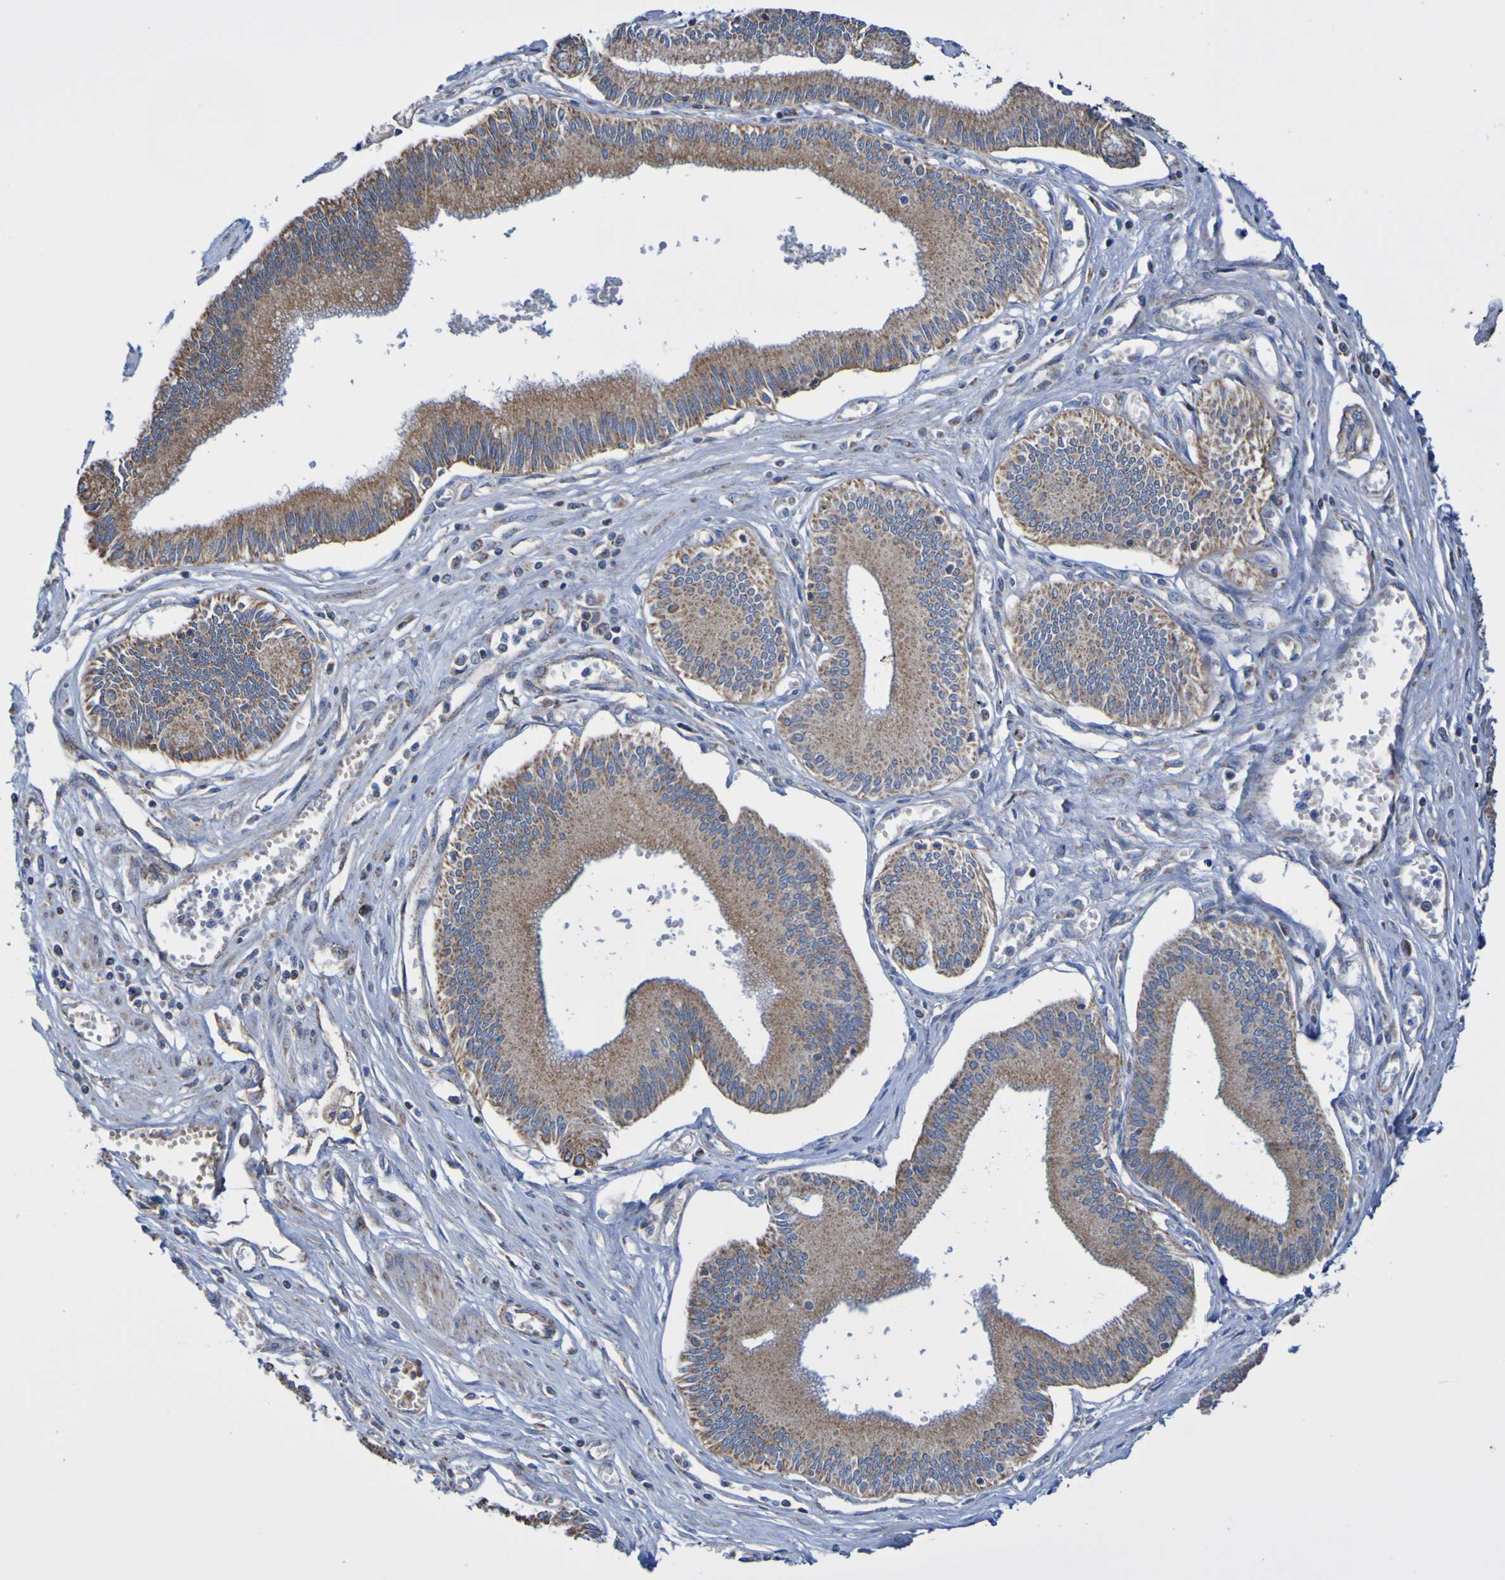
{"staining": {"intensity": "moderate", "quantity": ">75%", "location": "cytoplasmic/membranous"}, "tissue": "pancreatic cancer", "cell_type": "Tumor cells", "image_type": "cancer", "snomed": [{"axis": "morphology", "description": "Adenocarcinoma, NOS"}, {"axis": "topography", "description": "Pancreas"}], "caption": "Approximately >75% of tumor cells in human adenocarcinoma (pancreatic) display moderate cytoplasmic/membranous protein staining as visualized by brown immunohistochemical staining.", "gene": "CNTN2", "patient": {"sex": "male", "age": 56}}